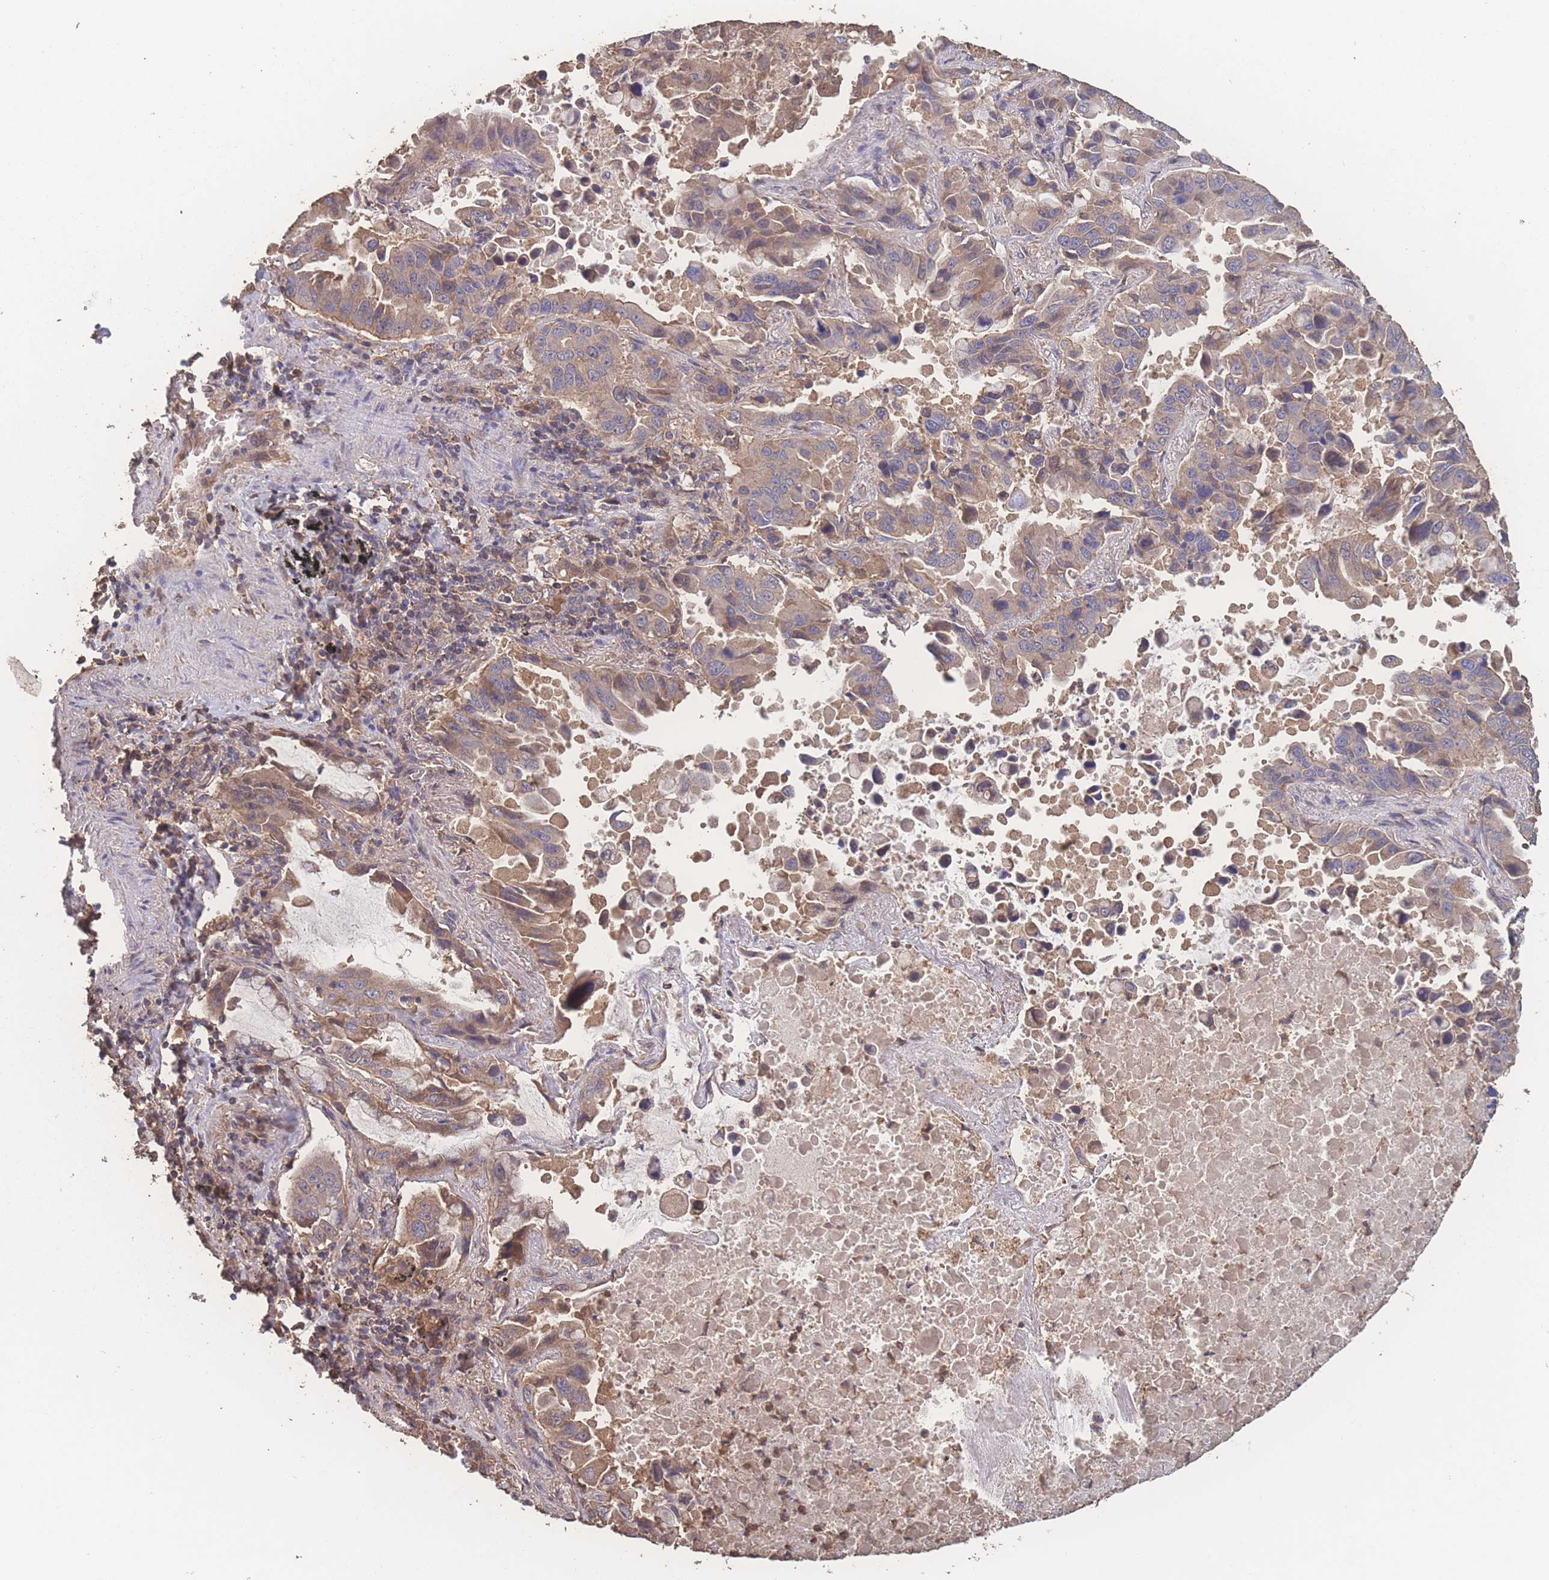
{"staining": {"intensity": "moderate", "quantity": "25%-75%", "location": "cytoplasmic/membranous"}, "tissue": "lung cancer", "cell_type": "Tumor cells", "image_type": "cancer", "snomed": [{"axis": "morphology", "description": "Adenocarcinoma, NOS"}, {"axis": "topography", "description": "Lung"}], "caption": "Lung cancer stained for a protein reveals moderate cytoplasmic/membranous positivity in tumor cells.", "gene": "ATXN10", "patient": {"sex": "male", "age": 64}}